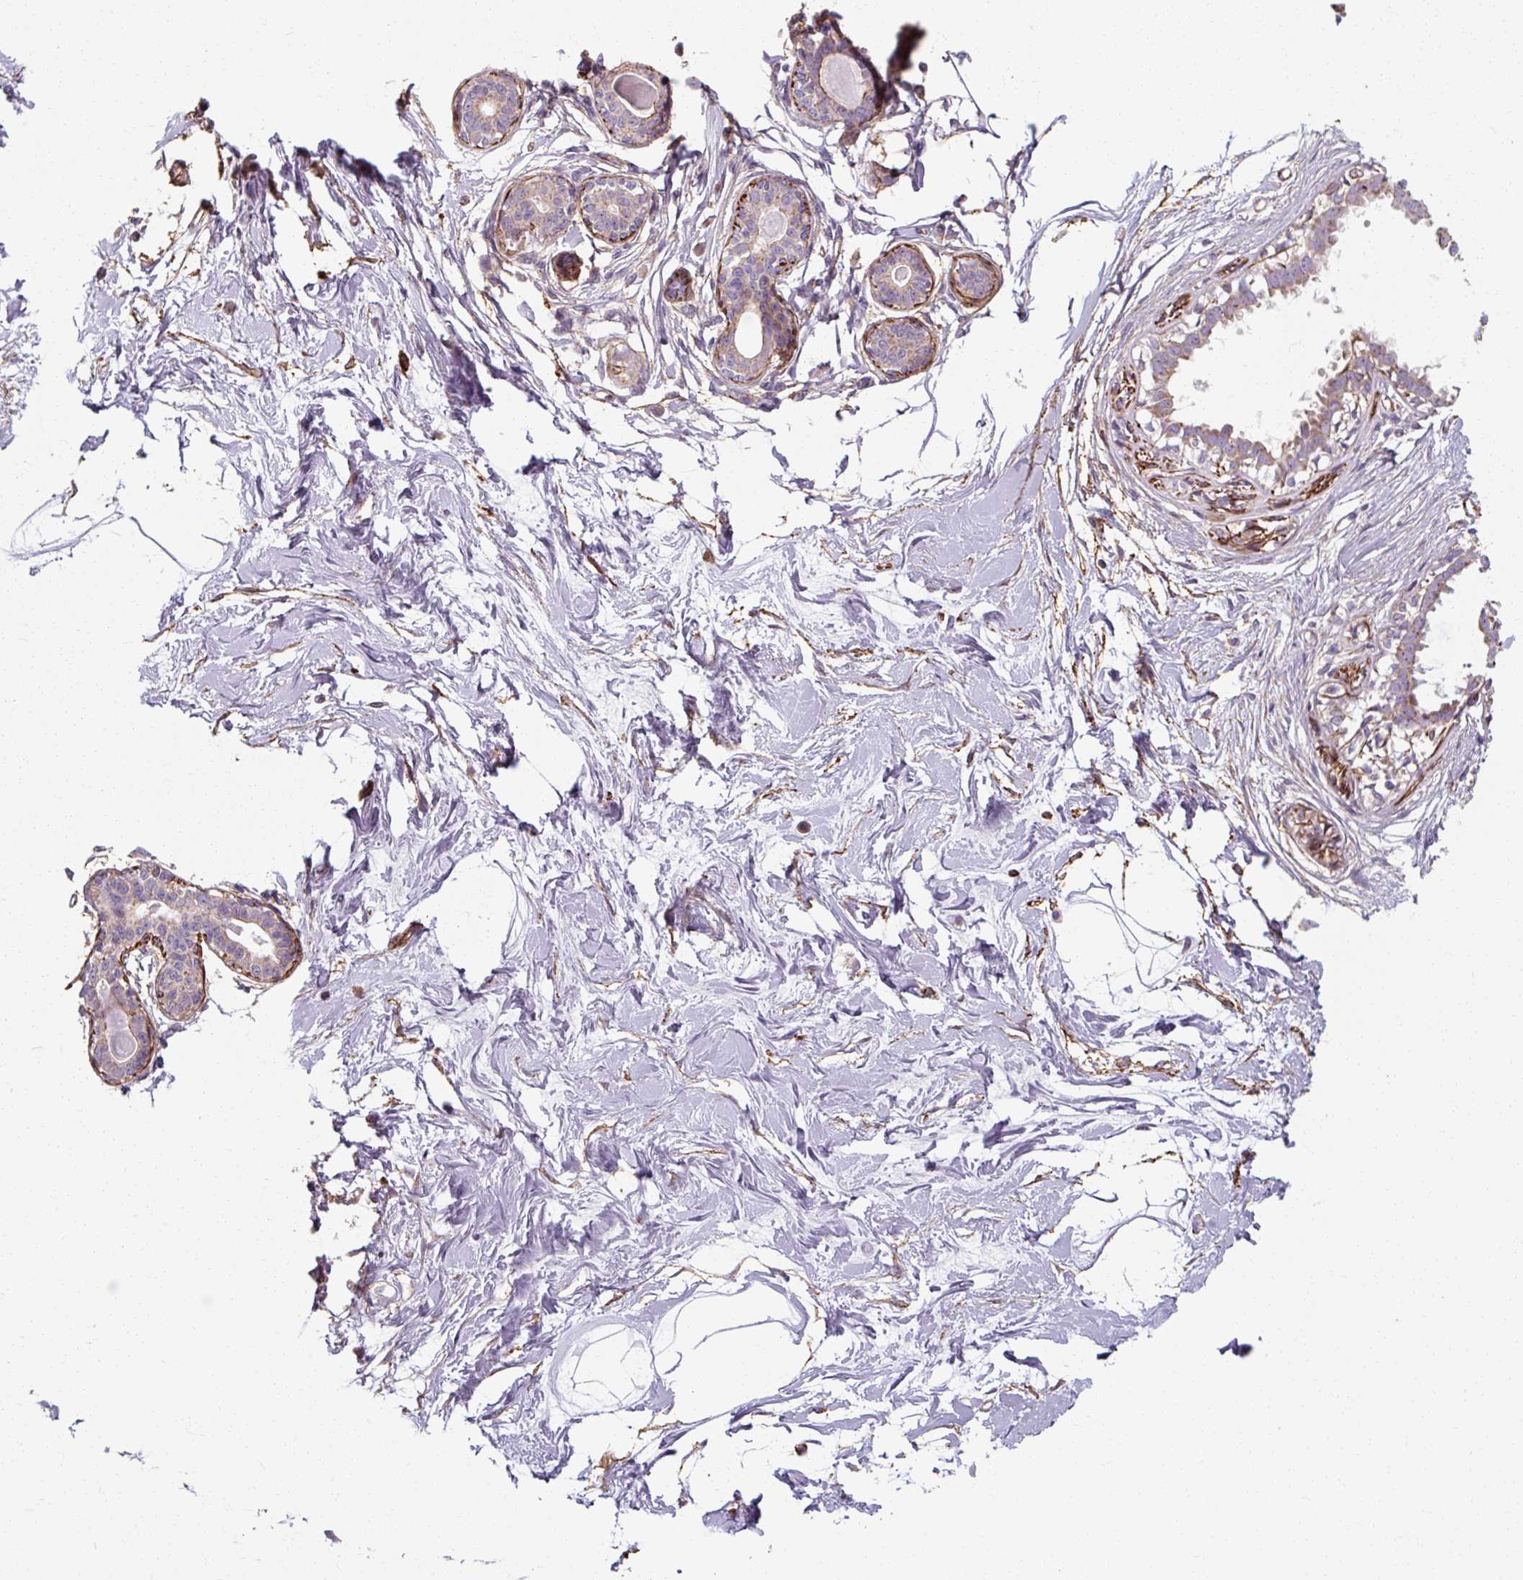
{"staining": {"intensity": "negative", "quantity": "none", "location": "none"}, "tissue": "breast", "cell_type": "Adipocytes", "image_type": "normal", "snomed": [{"axis": "morphology", "description": "Normal tissue, NOS"}, {"axis": "topography", "description": "Breast"}], "caption": "Image shows no significant protein staining in adipocytes of normal breast. The staining was performed using DAB to visualize the protein expression in brown, while the nuclei were stained in blue with hematoxylin (Magnification: 20x).", "gene": "MRPS5", "patient": {"sex": "female", "age": 45}}